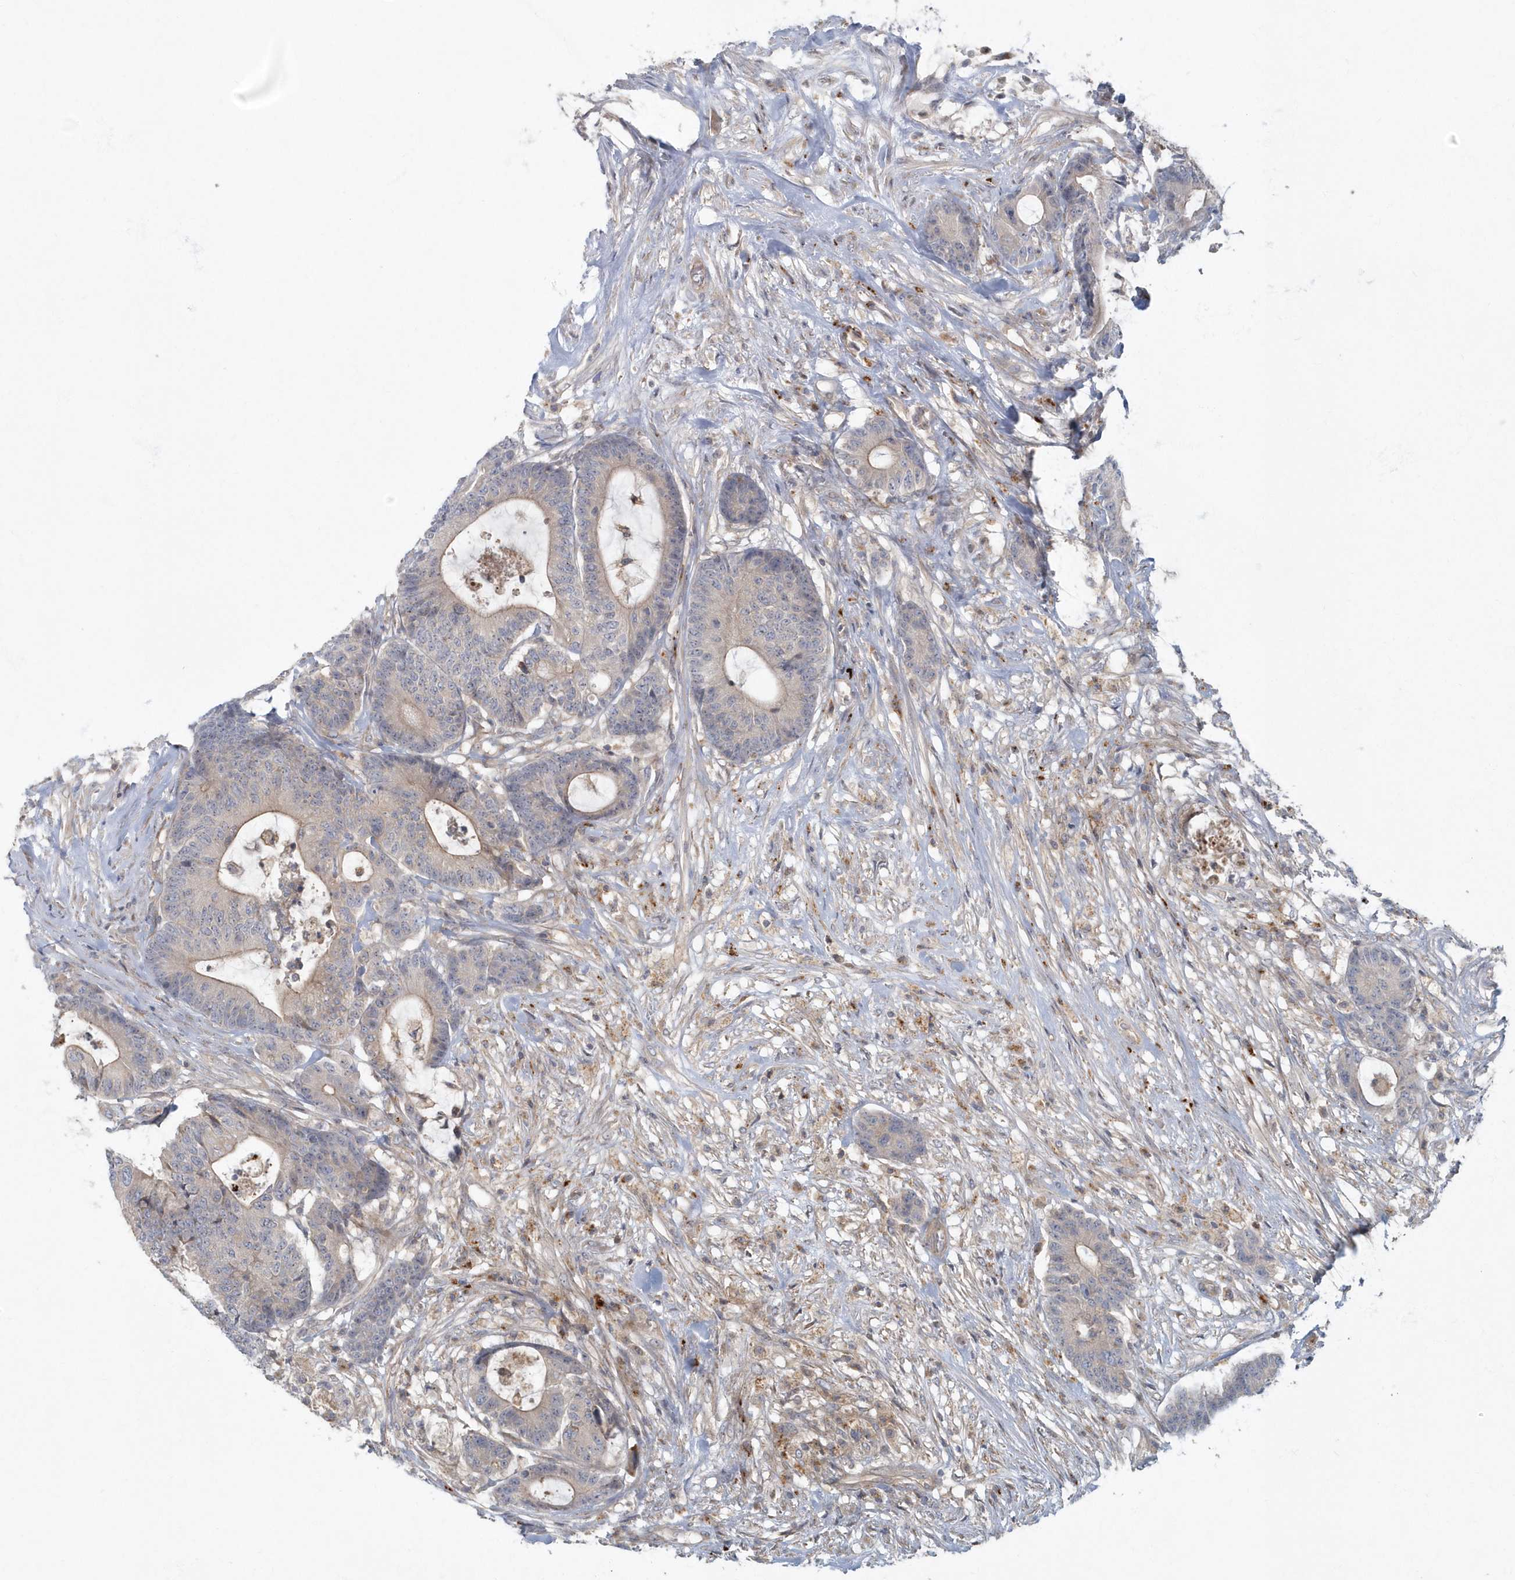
{"staining": {"intensity": "weak", "quantity": "25%-75%", "location": "cytoplasmic/membranous"}, "tissue": "colorectal cancer", "cell_type": "Tumor cells", "image_type": "cancer", "snomed": [{"axis": "morphology", "description": "Adenocarcinoma, NOS"}, {"axis": "topography", "description": "Colon"}], "caption": "DAB (3,3'-diaminobenzidine) immunohistochemical staining of colorectal cancer (adenocarcinoma) shows weak cytoplasmic/membranous protein expression in about 25%-75% of tumor cells.", "gene": "ARHGEF38", "patient": {"sex": "female", "age": 84}}